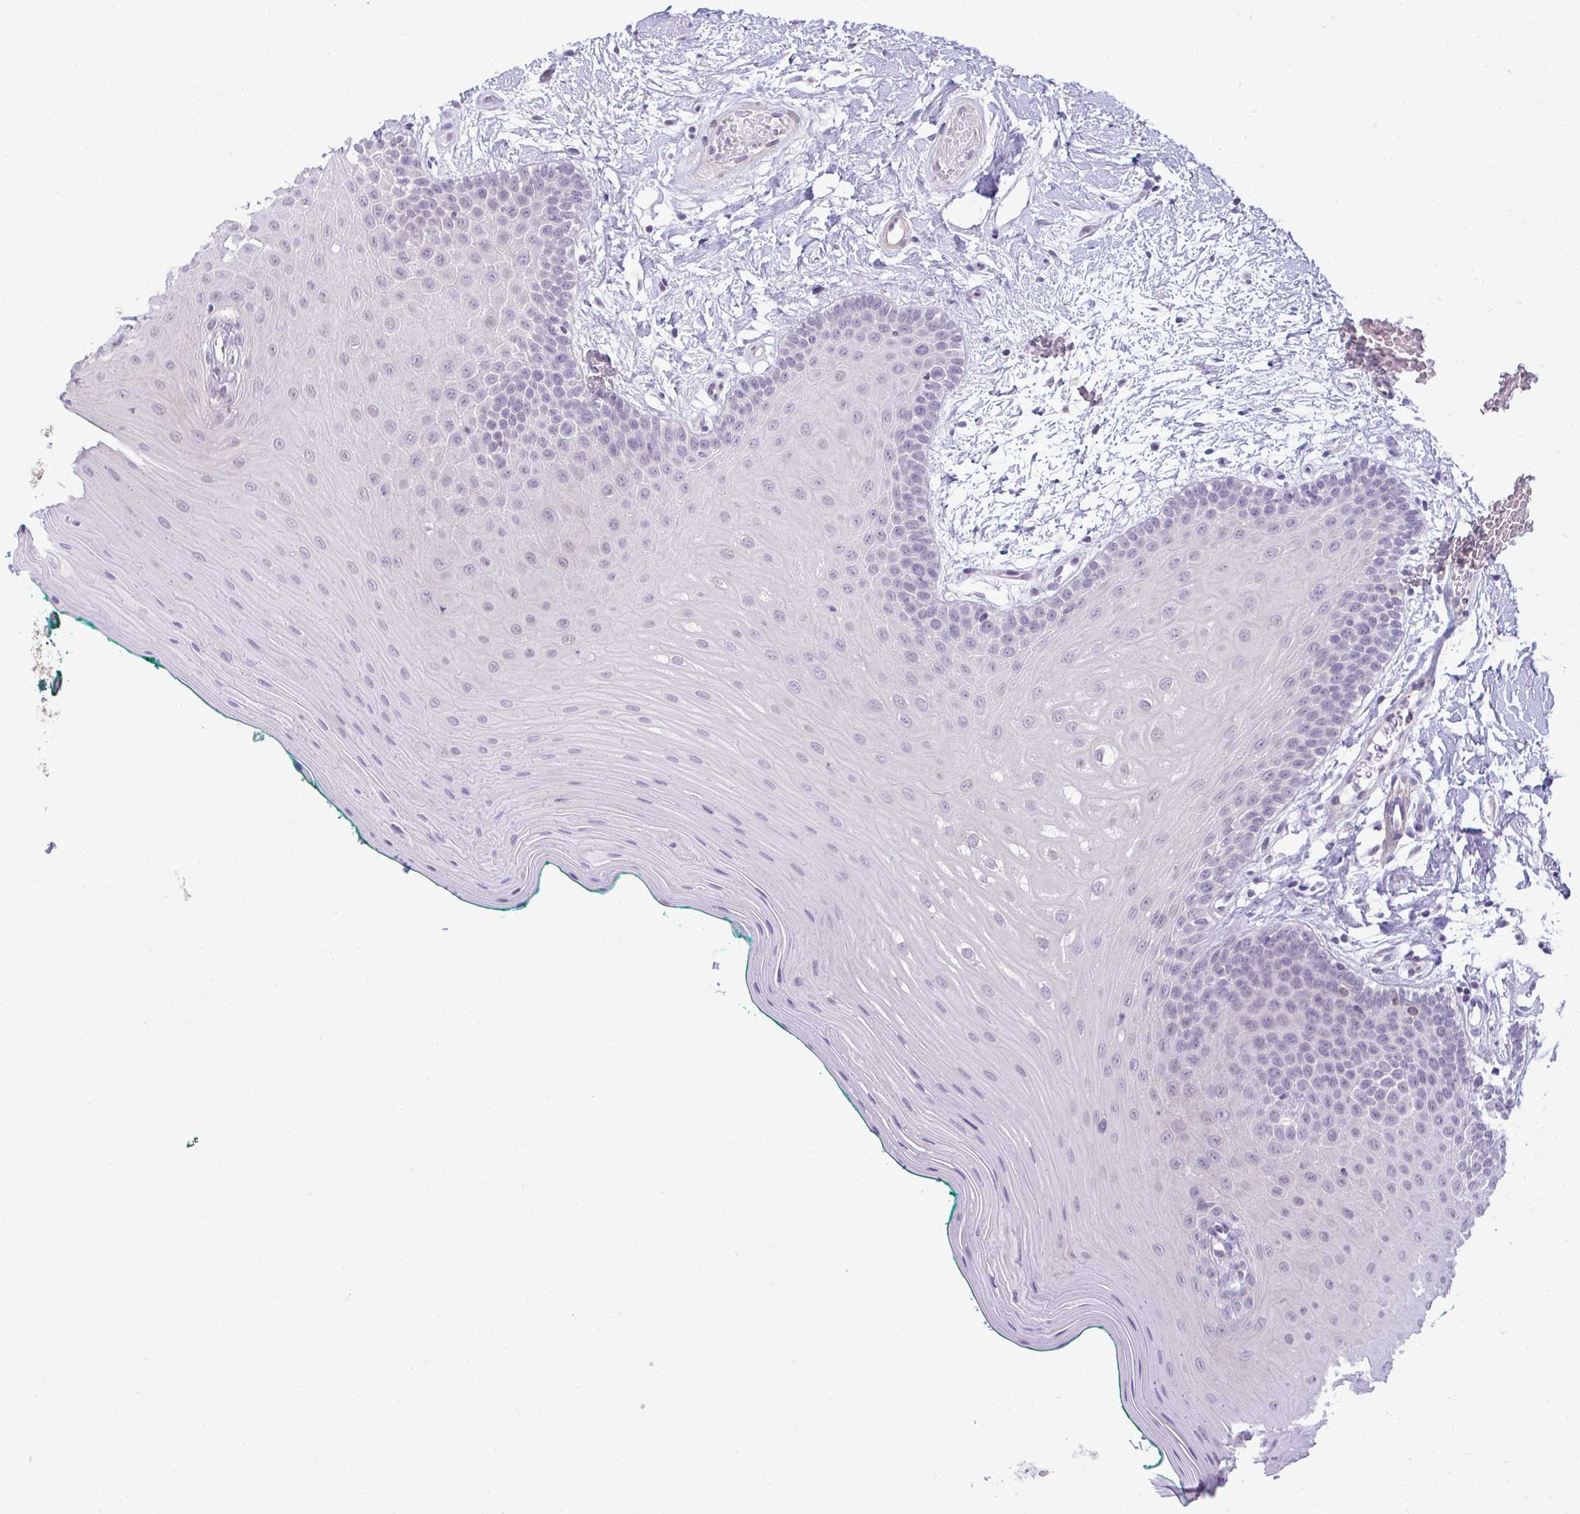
{"staining": {"intensity": "negative", "quantity": "none", "location": "none"}, "tissue": "oral mucosa", "cell_type": "Squamous epithelial cells", "image_type": "normal", "snomed": [{"axis": "morphology", "description": "Normal tissue, NOS"}, {"axis": "topography", "description": "Oral tissue"}], "caption": "IHC image of benign human oral mucosa stained for a protein (brown), which displays no positivity in squamous epithelial cells. (Brightfield microscopy of DAB (3,3'-diaminobenzidine) immunohistochemistry at high magnification).", "gene": "SLC30A3", "patient": {"sex": "female", "age": 40}}